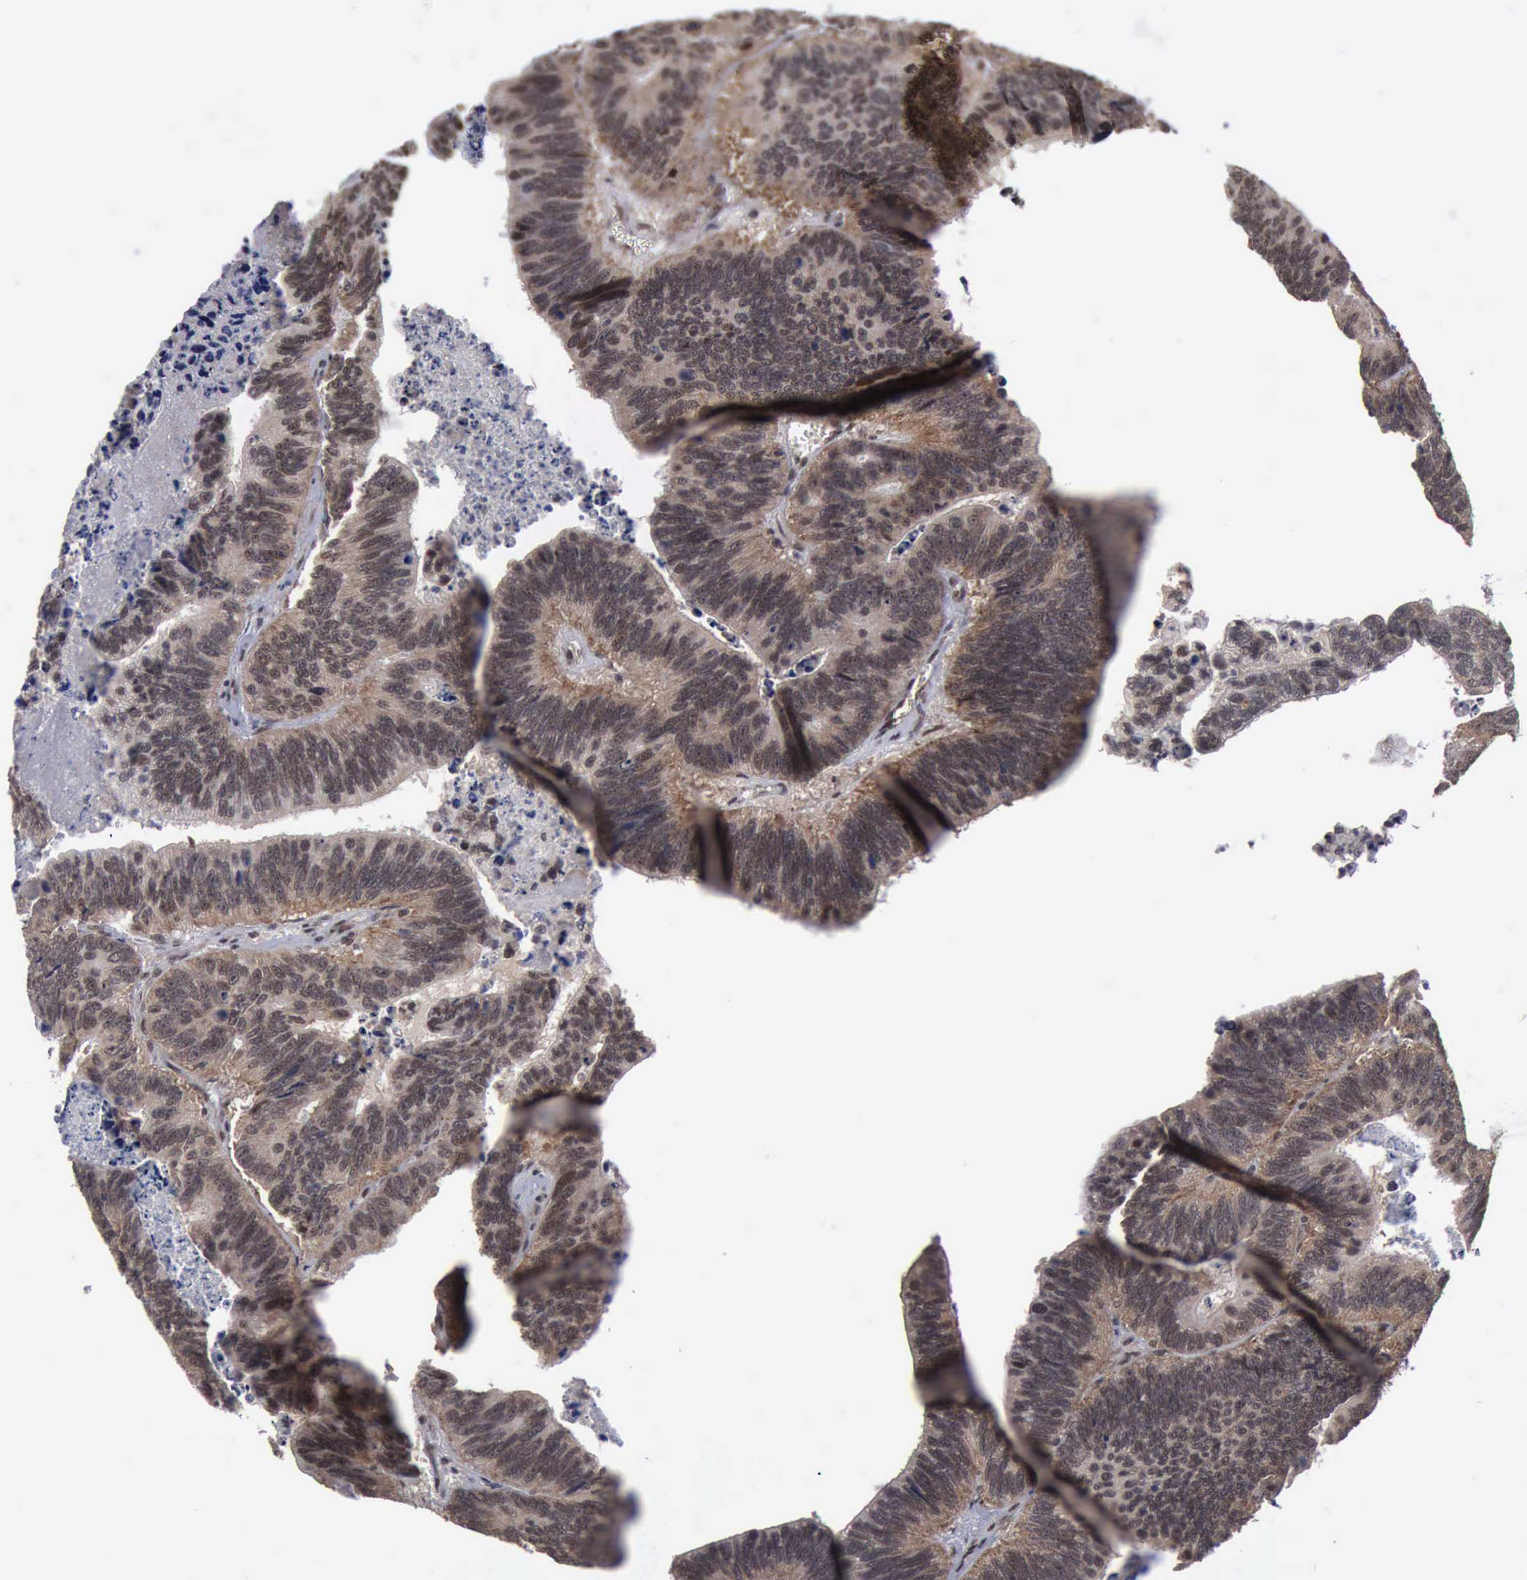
{"staining": {"intensity": "weak", "quantity": ">75%", "location": "cytoplasmic/membranous,nuclear"}, "tissue": "colorectal cancer", "cell_type": "Tumor cells", "image_type": "cancer", "snomed": [{"axis": "morphology", "description": "Adenocarcinoma, NOS"}, {"axis": "topography", "description": "Colon"}], "caption": "Immunohistochemical staining of human colorectal adenocarcinoma exhibits weak cytoplasmic/membranous and nuclear protein staining in about >75% of tumor cells.", "gene": "RTCB", "patient": {"sex": "male", "age": 72}}